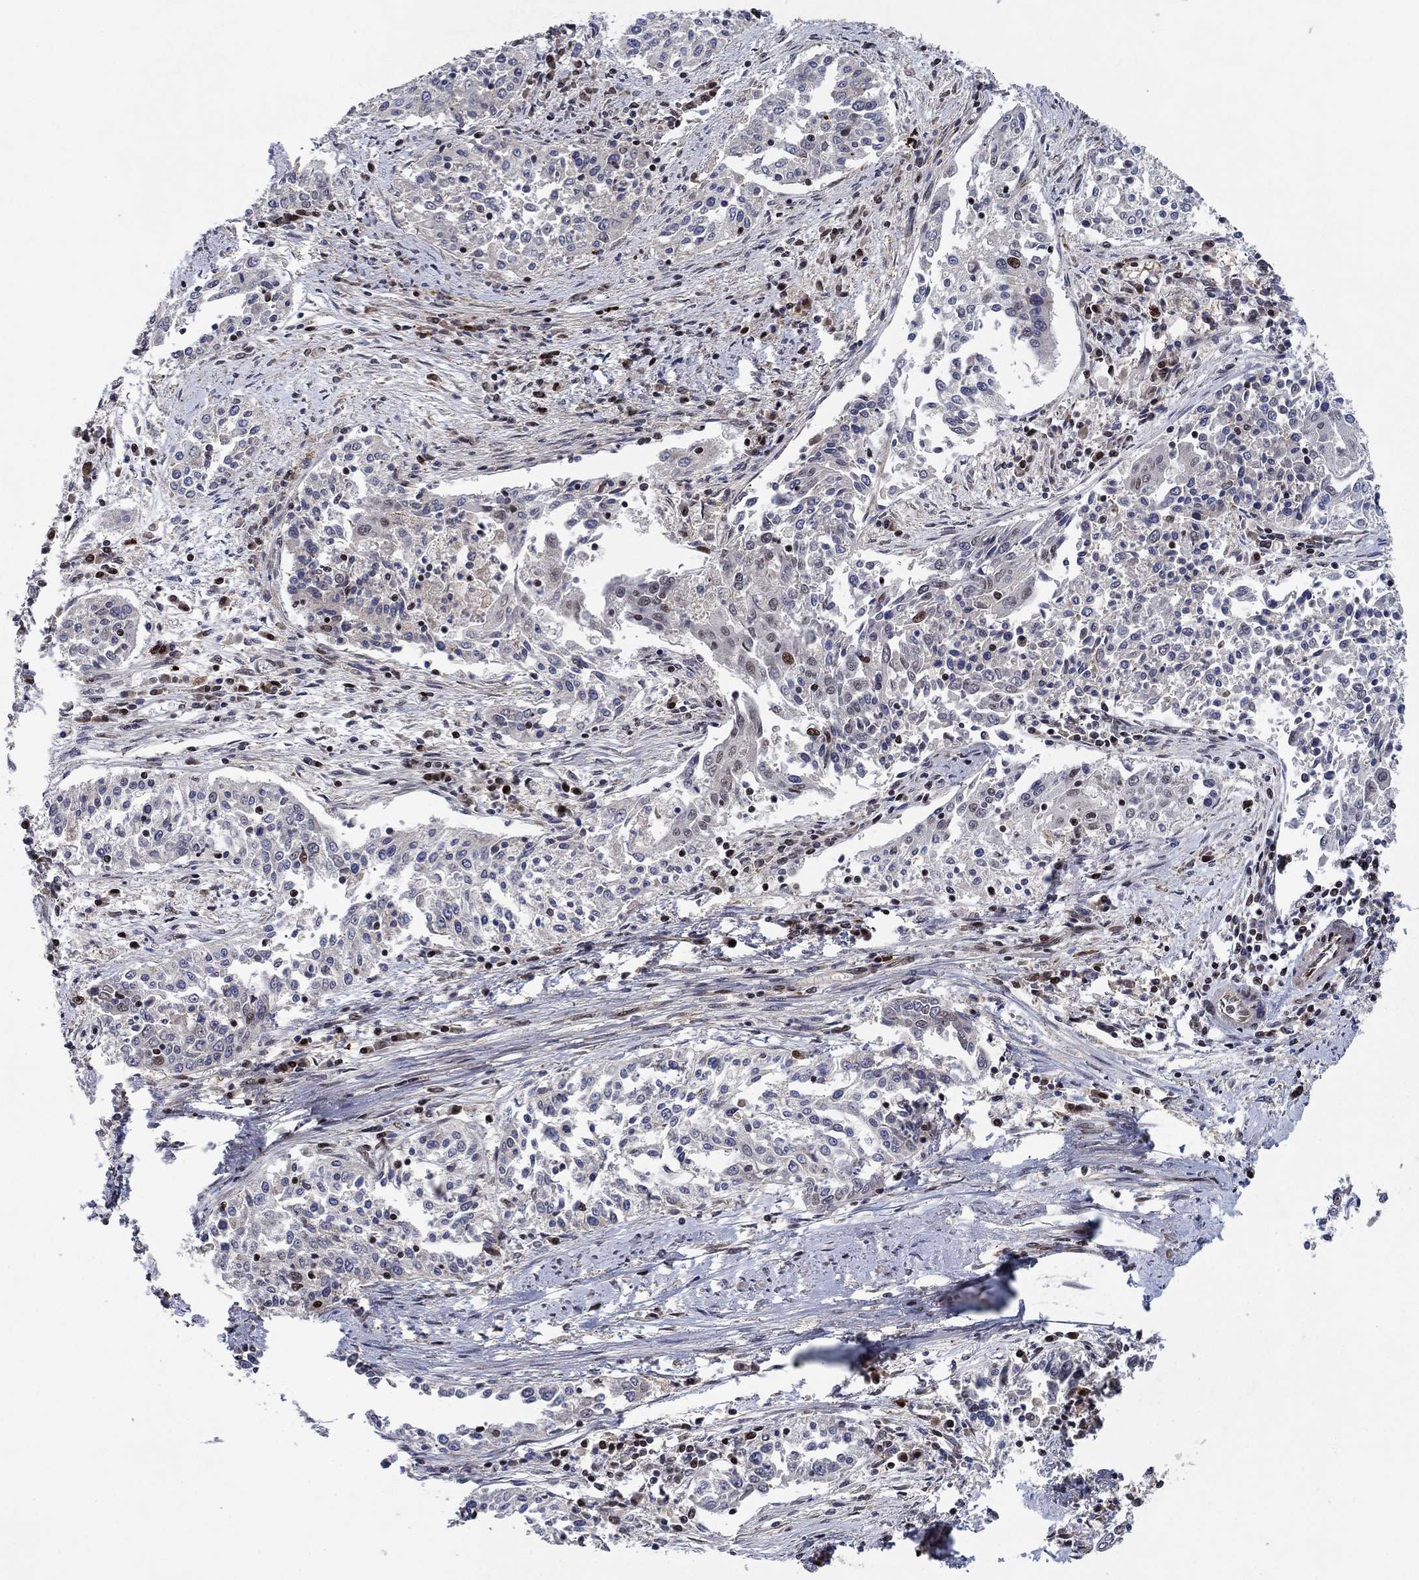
{"staining": {"intensity": "moderate", "quantity": "<25%", "location": "nuclear"}, "tissue": "cervical cancer", "cell_type": "Tumor cells", "image_type": "cancer", "snomed": [{"axis": "morphology", "description": "Squamous cell carcinoma, NOS"}, {"axis": "topography", "description": "Cervix"}], "caption": "The micrograph demonstrates a brown stain indicating the presence of a protein in the nuclear of tumor cells in cervical cancer (squamous cell carcinoma). (DAB (3,3'-diaminobenzidine) IHC with brightfield microscopy, high magnification).", "gene": "PRICKLE4", "patient": {"sex": "female", "age": 41}}